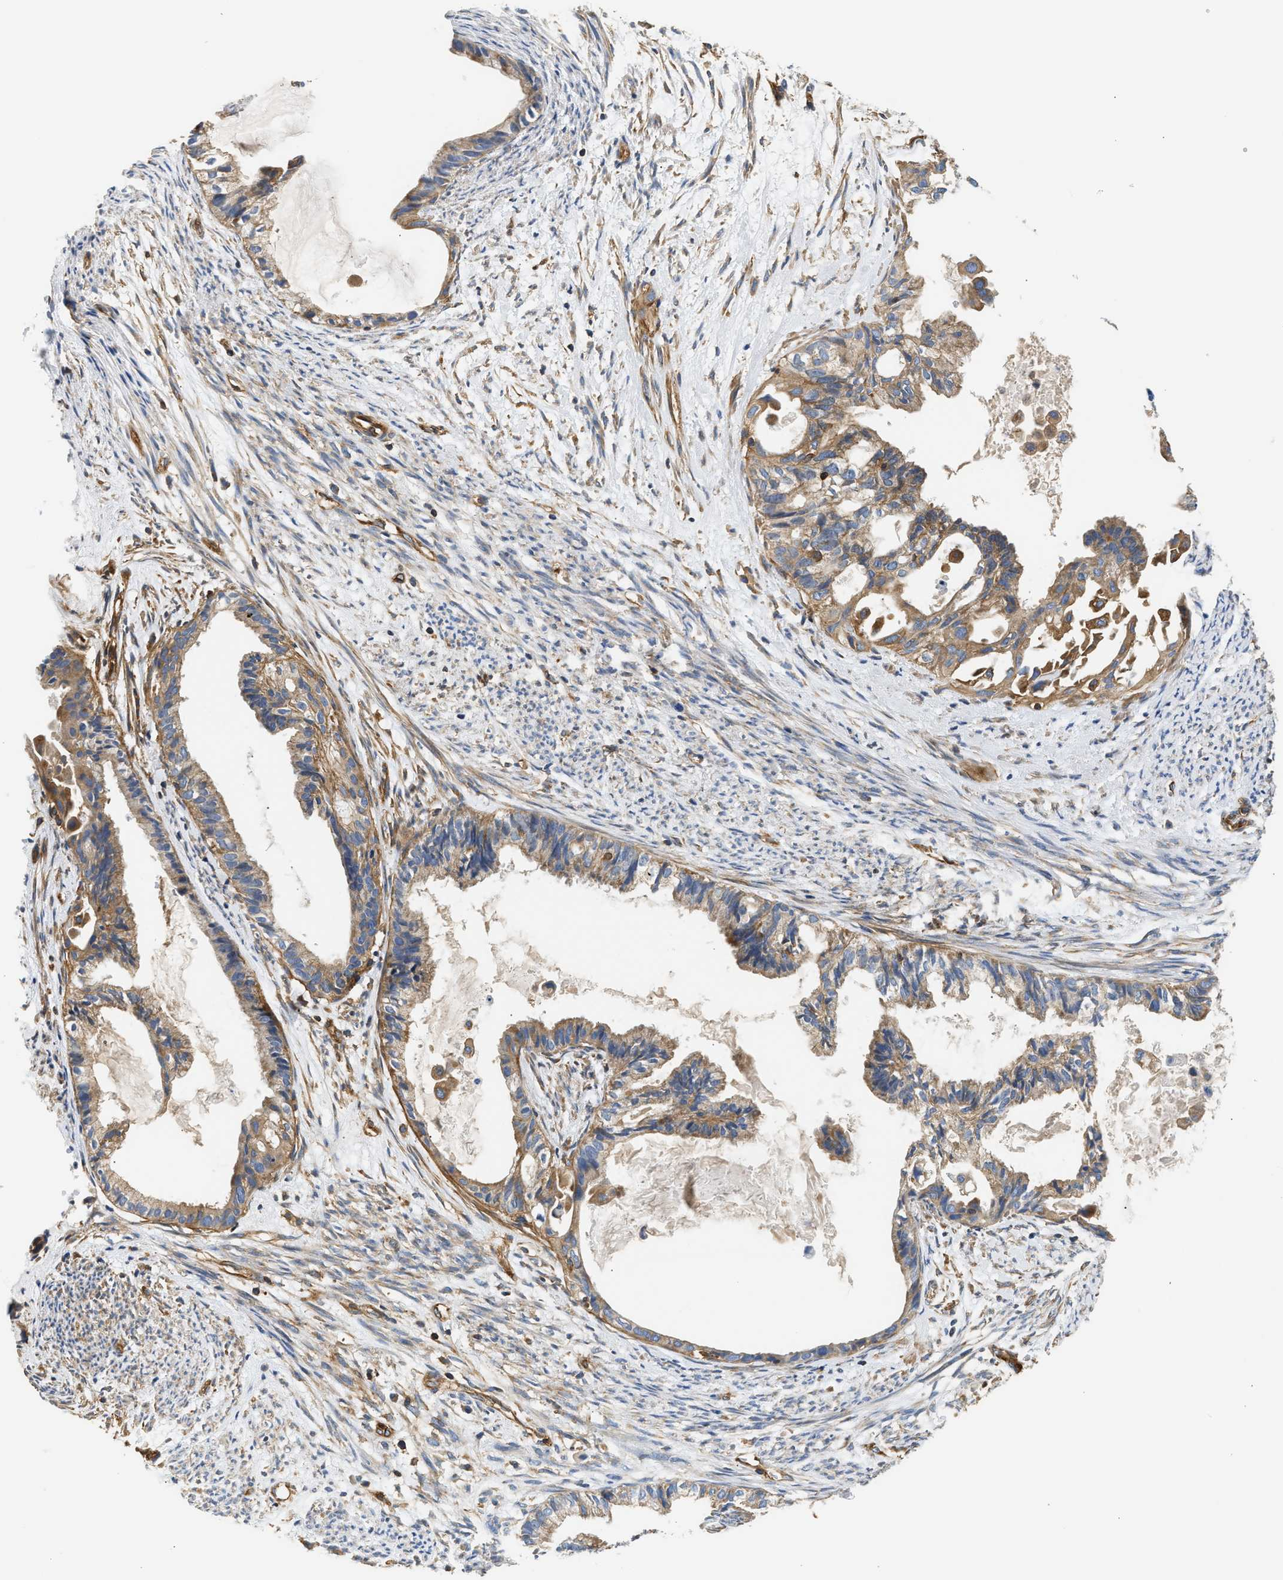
{"staining": {"intensity": "moderate", "quantity": ">75%", "location": "cytoplasmic/membranous"}, "tissue": "cervical cancer", "cell_type": "Tumor cells", "image_type": "cancer", "snomed": [{"axis": "morphology", "description": "Normal tissue, NOS"}, {"axis": "morphology", "description": "Adenocarcinoma, NOS"}, {"axis": "topography", "description": "Cervix"}, {"axis": "topography", "description": "Endometrium"}], "caption": "IHC of human adenocarcinoma (cervical) reveals medium levels of moderate cytoplasmic/membranous expression in about >75% of tumor cells.", "gene": "SAMD9L", "patient": {"sex": "female", "age": 86}}